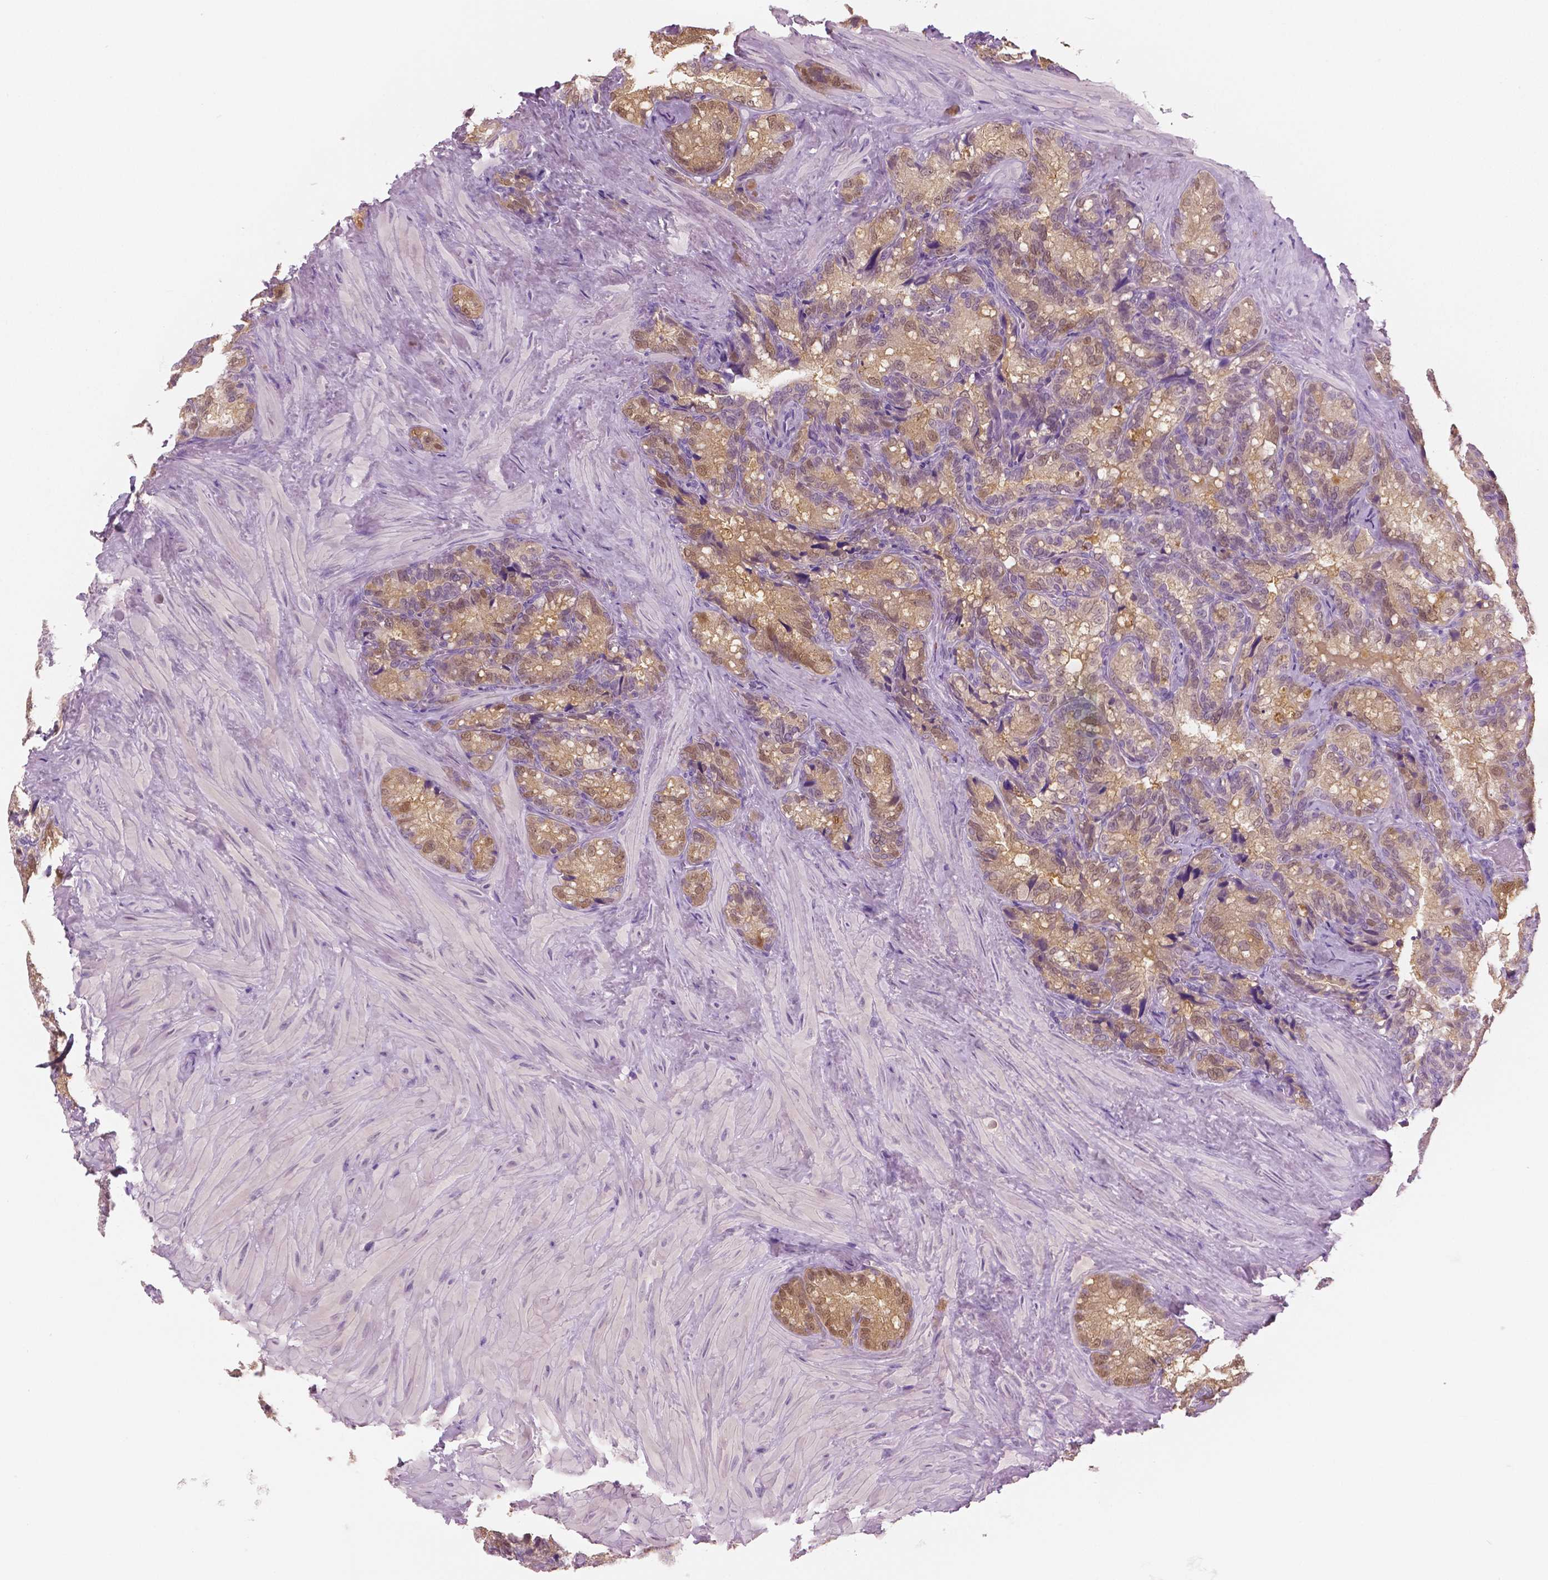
{"staining": {"intensity": "weak", "quantity": "25%-75%", "location": "cytoplasmic/membranous"}, "tissue": "seminal vesicle", "cell_type": "Glandular cells", "image_type": "normal", "snomed": [{"axis": "morphology", "description": "Normal tissue, NOS"}, {"axis": "topography", "description": "Seminal veicle"}], "caption": "A brown stain labels weak cytoplasmic/membranous staining of a protein in glandular cells of unremarkable seminal vesicle.", "gene": "GALM", "patient": {"sex": "male", "age": 60}}